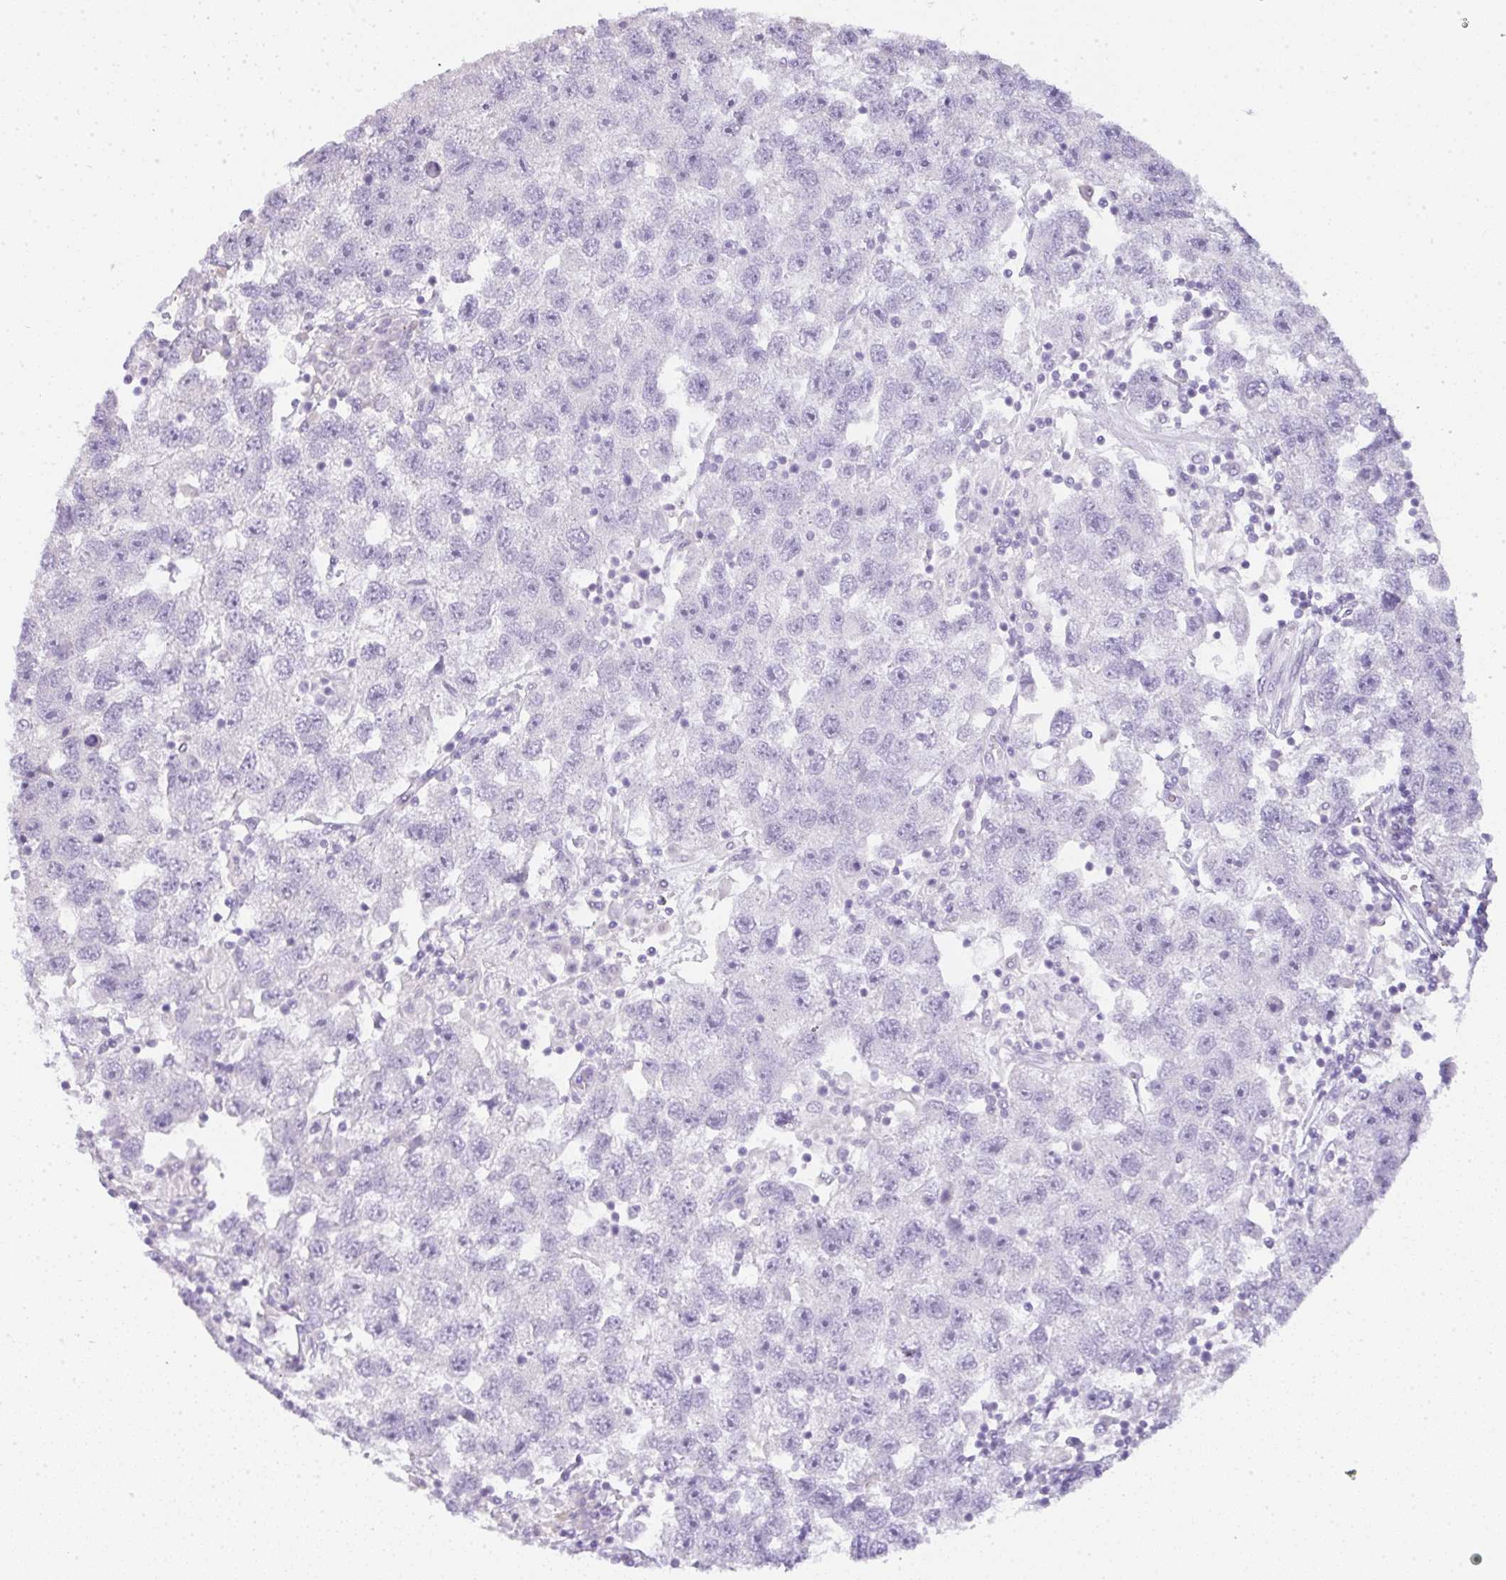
{"staining": {"intensity": "negative", "quantity": "none", "location": "none"}, "tissue": "testis cancer", "cell_type": "Tumor cells", "image_type": "cancer", "snomed": [{"axis": "morphology", "description": "Seminoma, NOS"}, {"axis": "topography", "description": "Testis"}], "caption": "High power microscopy histopathology image of an immunohistochemistry (IHC) image of testis cancer (seminoma), revealing no significant expression in tumor cells. (Stains: DAB IHC with hematoxylin counter stain, Microscopy: brightfield microscopy at high magnification).", "gene": "LPAR4", "patient": {"sex": "male", "age": 26}}